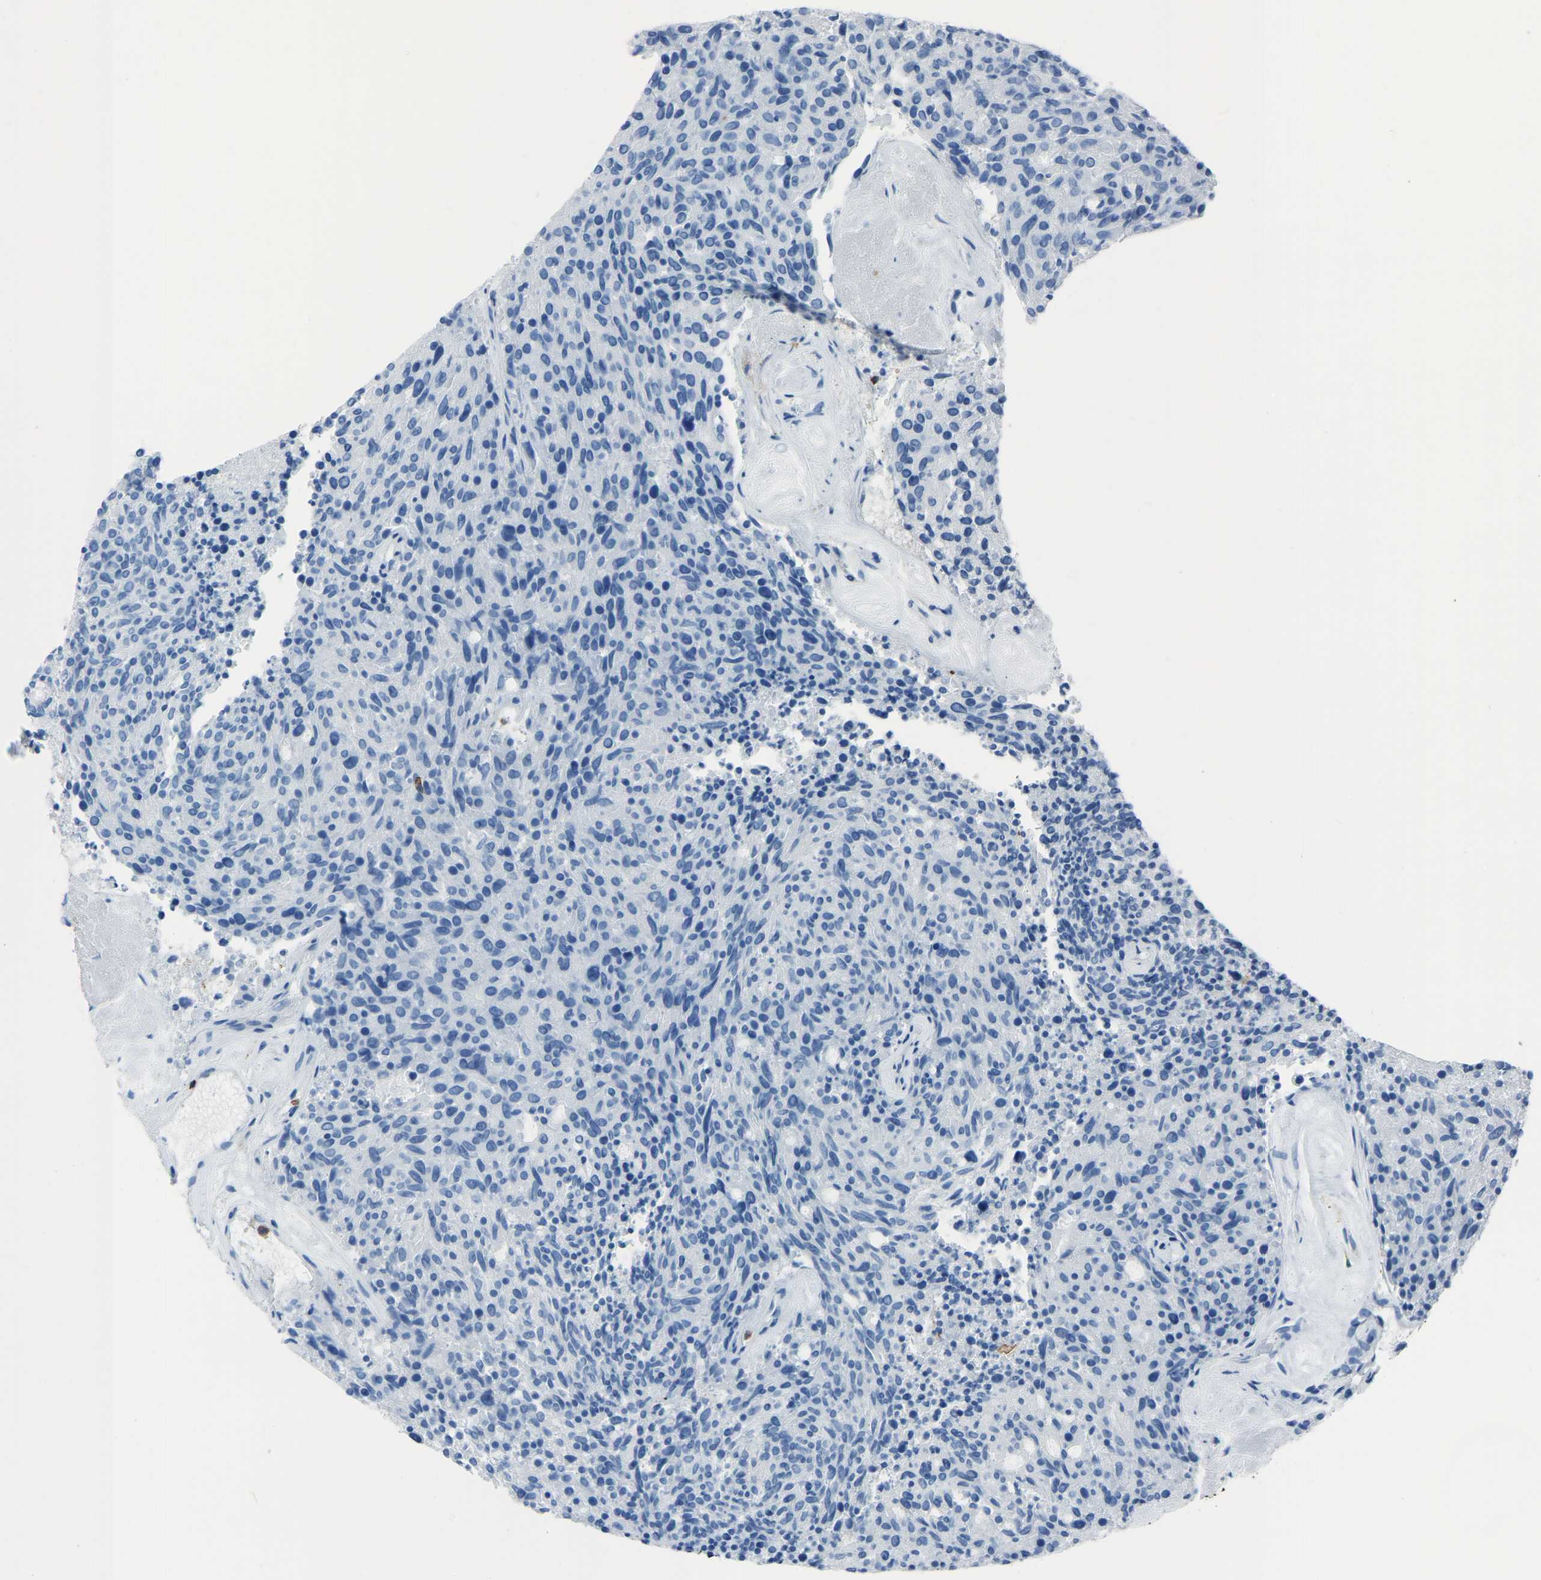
{"staining": {"intensity": "negative", "quantity": "none", "location": "none"}, "tissue": "carcinoid", "cell_type": "Tumor cells", "image_type": "cancer", "snomed": [{"axis": "morphology", "description": "Carcinoid, malignant, NOS"}, {"axis": "topography", "description": "Pancreas"}], "caption": "Tumor cells show no significant positivity in carcinoid.", "gene": "LSP1", "patient": {"sex": "female", "age": 54}}